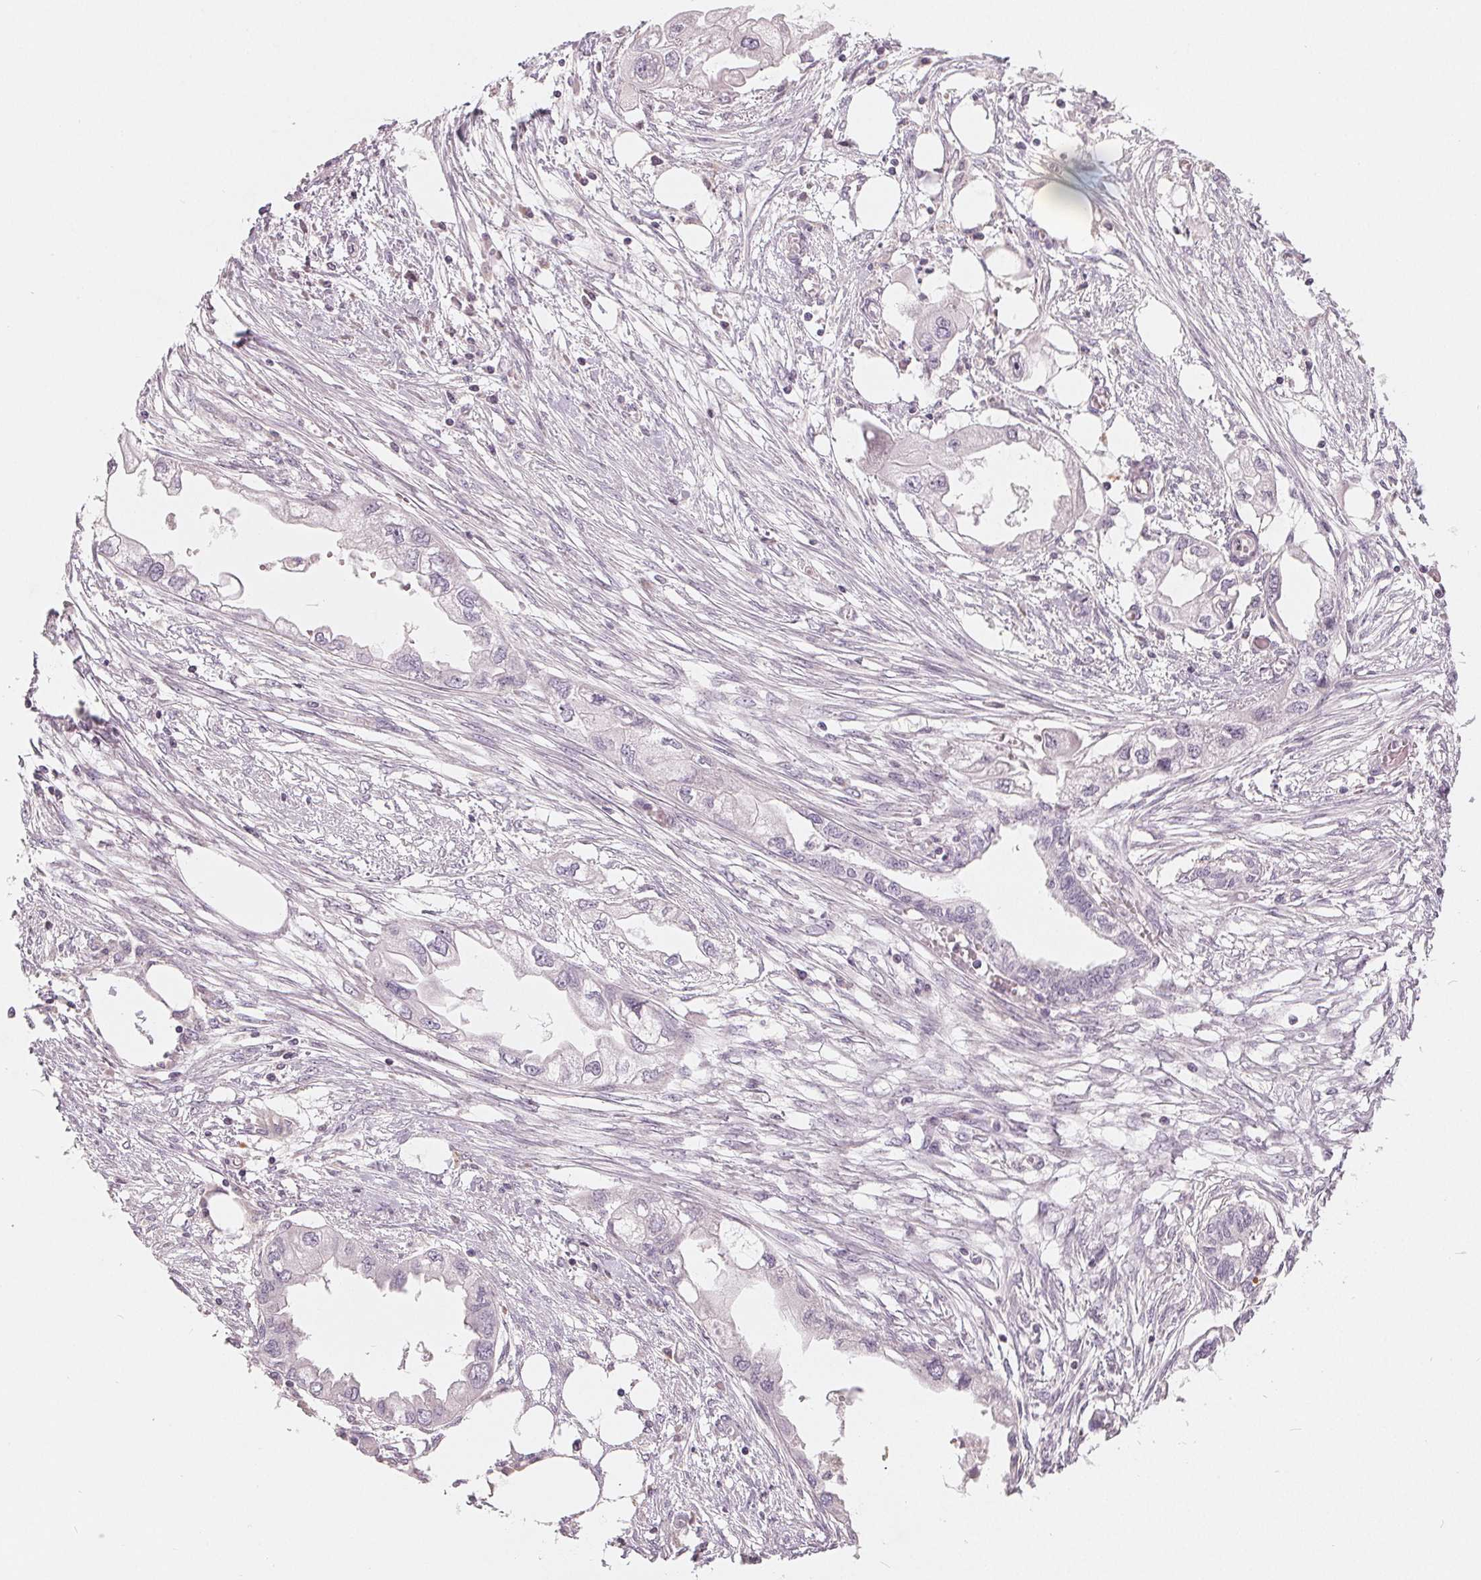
{"staining": {"intensity": "negative", "quantity": "none", "location": "none"}, "tissue": "endometrial cancer", "cell_type": "Tumor cells", "image_type": "cancer", "snomed": [{"axis": "morphology", "description": "Adenocarcinoma, NOS"}, {"axis": "morphology", "description": "Adenocarcinoma, metastatic, NOS"}, {"axis": "topography", "description": "Adipose tissue"}, {"axis": "topography", "description": "Endometrium"}], "caption": "Immunohistochemical staining of endometrial cancer displays no significant positivity in tumor cells.", "gene": "TRIM60", "patient": {"sex": "female", "age": 67}}